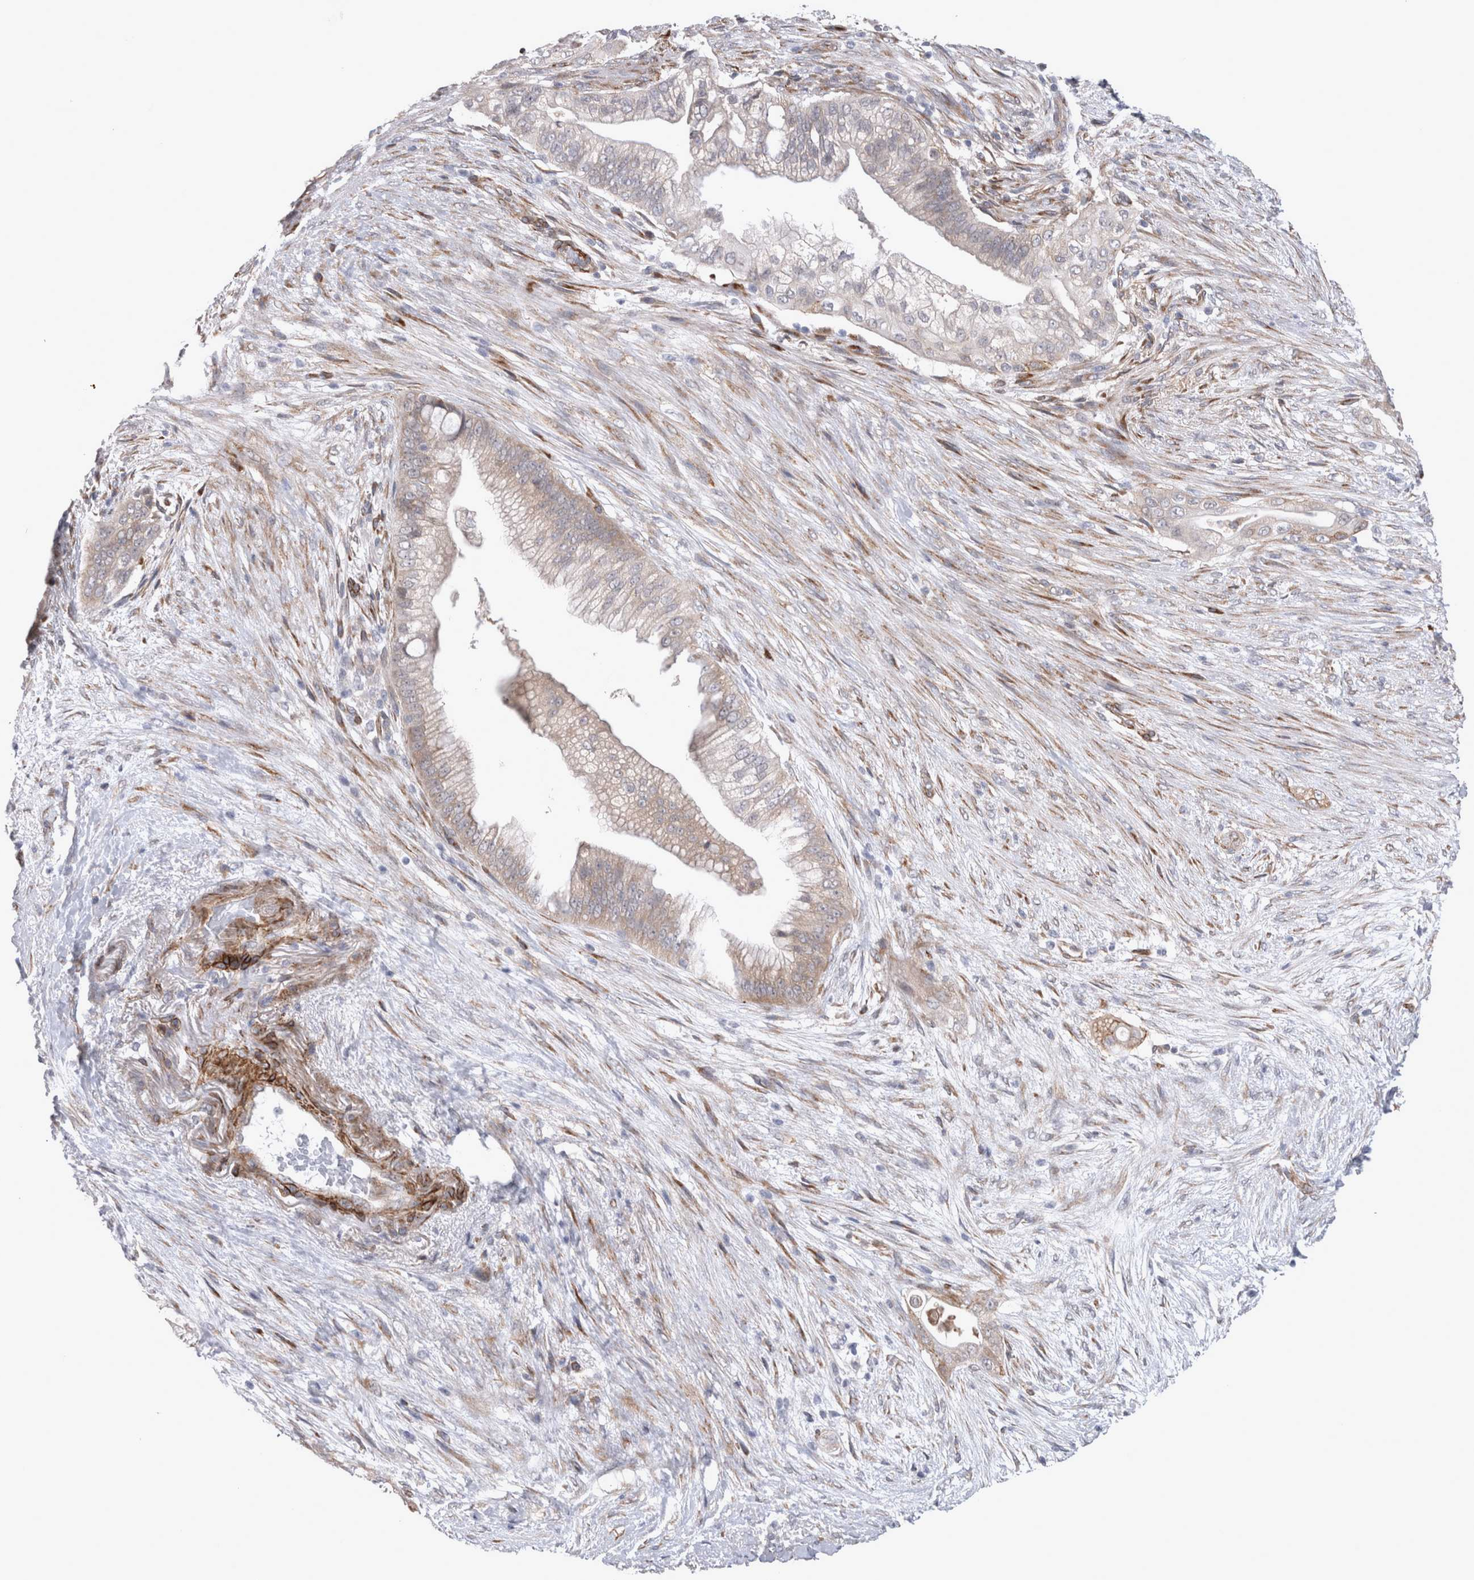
{"staining": {"intensity": "weak", "quantity": "25%-75%", "location": "cytoplasmic/membranous"}, "tissue": "pancreatic cancer", "cell_type": "Tumor cells", "image_type": "cancer", "snomed": [{"axis": "morphology", "description": "Adenocarcinoma, NOS"}, {"axis": "topography", "description": "Pancreas"}], "caption": "High-power microscopy captured an IHC histopathology image of adenocarcinoma (pancreatic), revealing weak cytoplasmic/membranous staining in about 25%-75% of tumor cells. Immunohistochemistry (ihc) stains the protein in brown and the nuclei are stained blue.", "gene": "DDX6", "patient": {"sex": "male", "age": 53}}